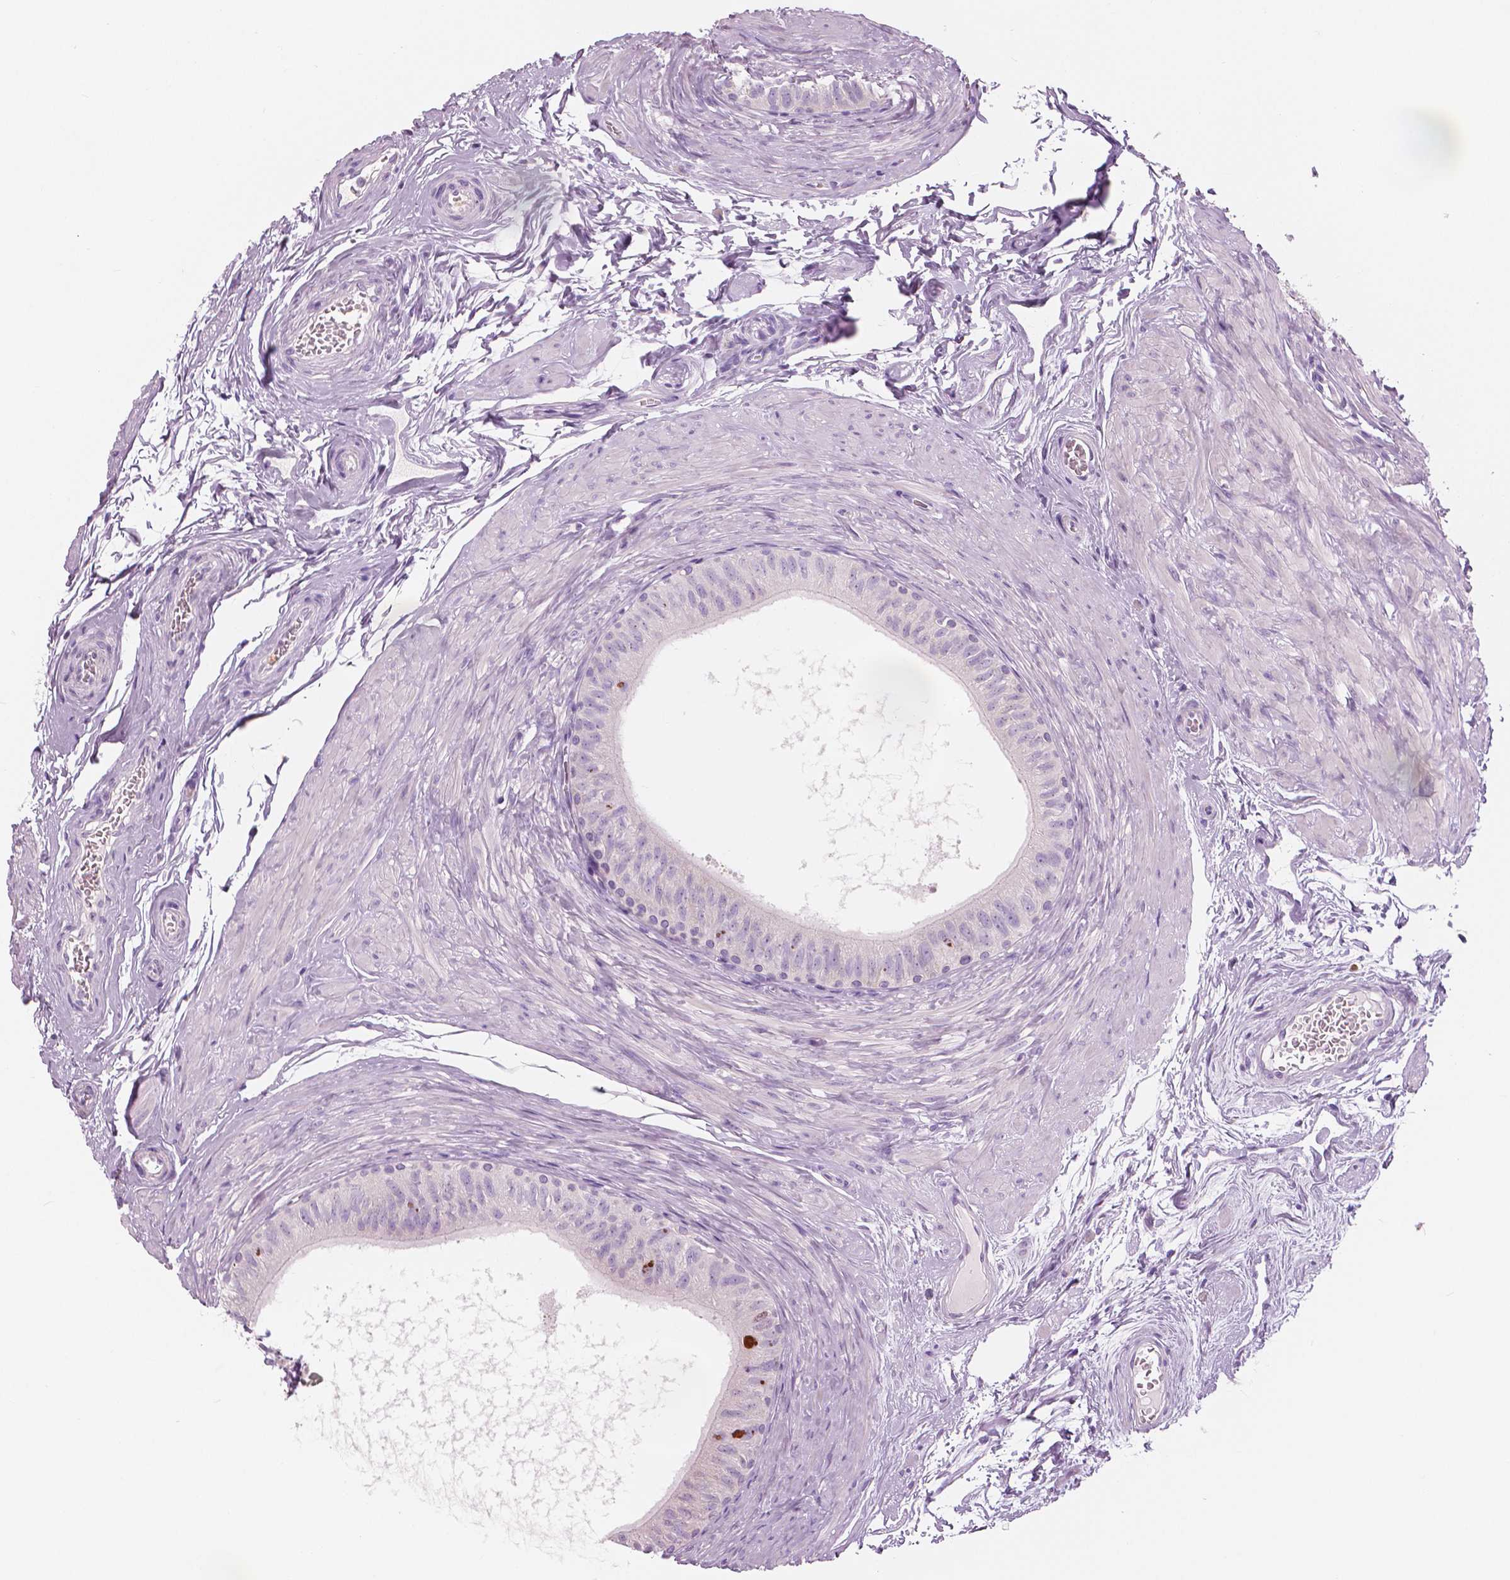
{"staining": {"intensity": "negative", "quantity": "none", "location": "none"}, "tissue": "epididymis", "cell_type": "Glandular cells", "image_type": "normal", "snomed": [{"axis": "morphology", "description": "Normal tissue, NOS"}, {"axis": "topography", "description": "Epididymis"}], "caption": "High magnification brightfield microscopy of normal epididymis stained with DAB (brown) and counterstained with hematoxylin (blue): glandular cells show no significant positivity. Nuclei are stained in blue.", "gene": "CXCR2", "patient": {"sex": "male", "age": 36}}